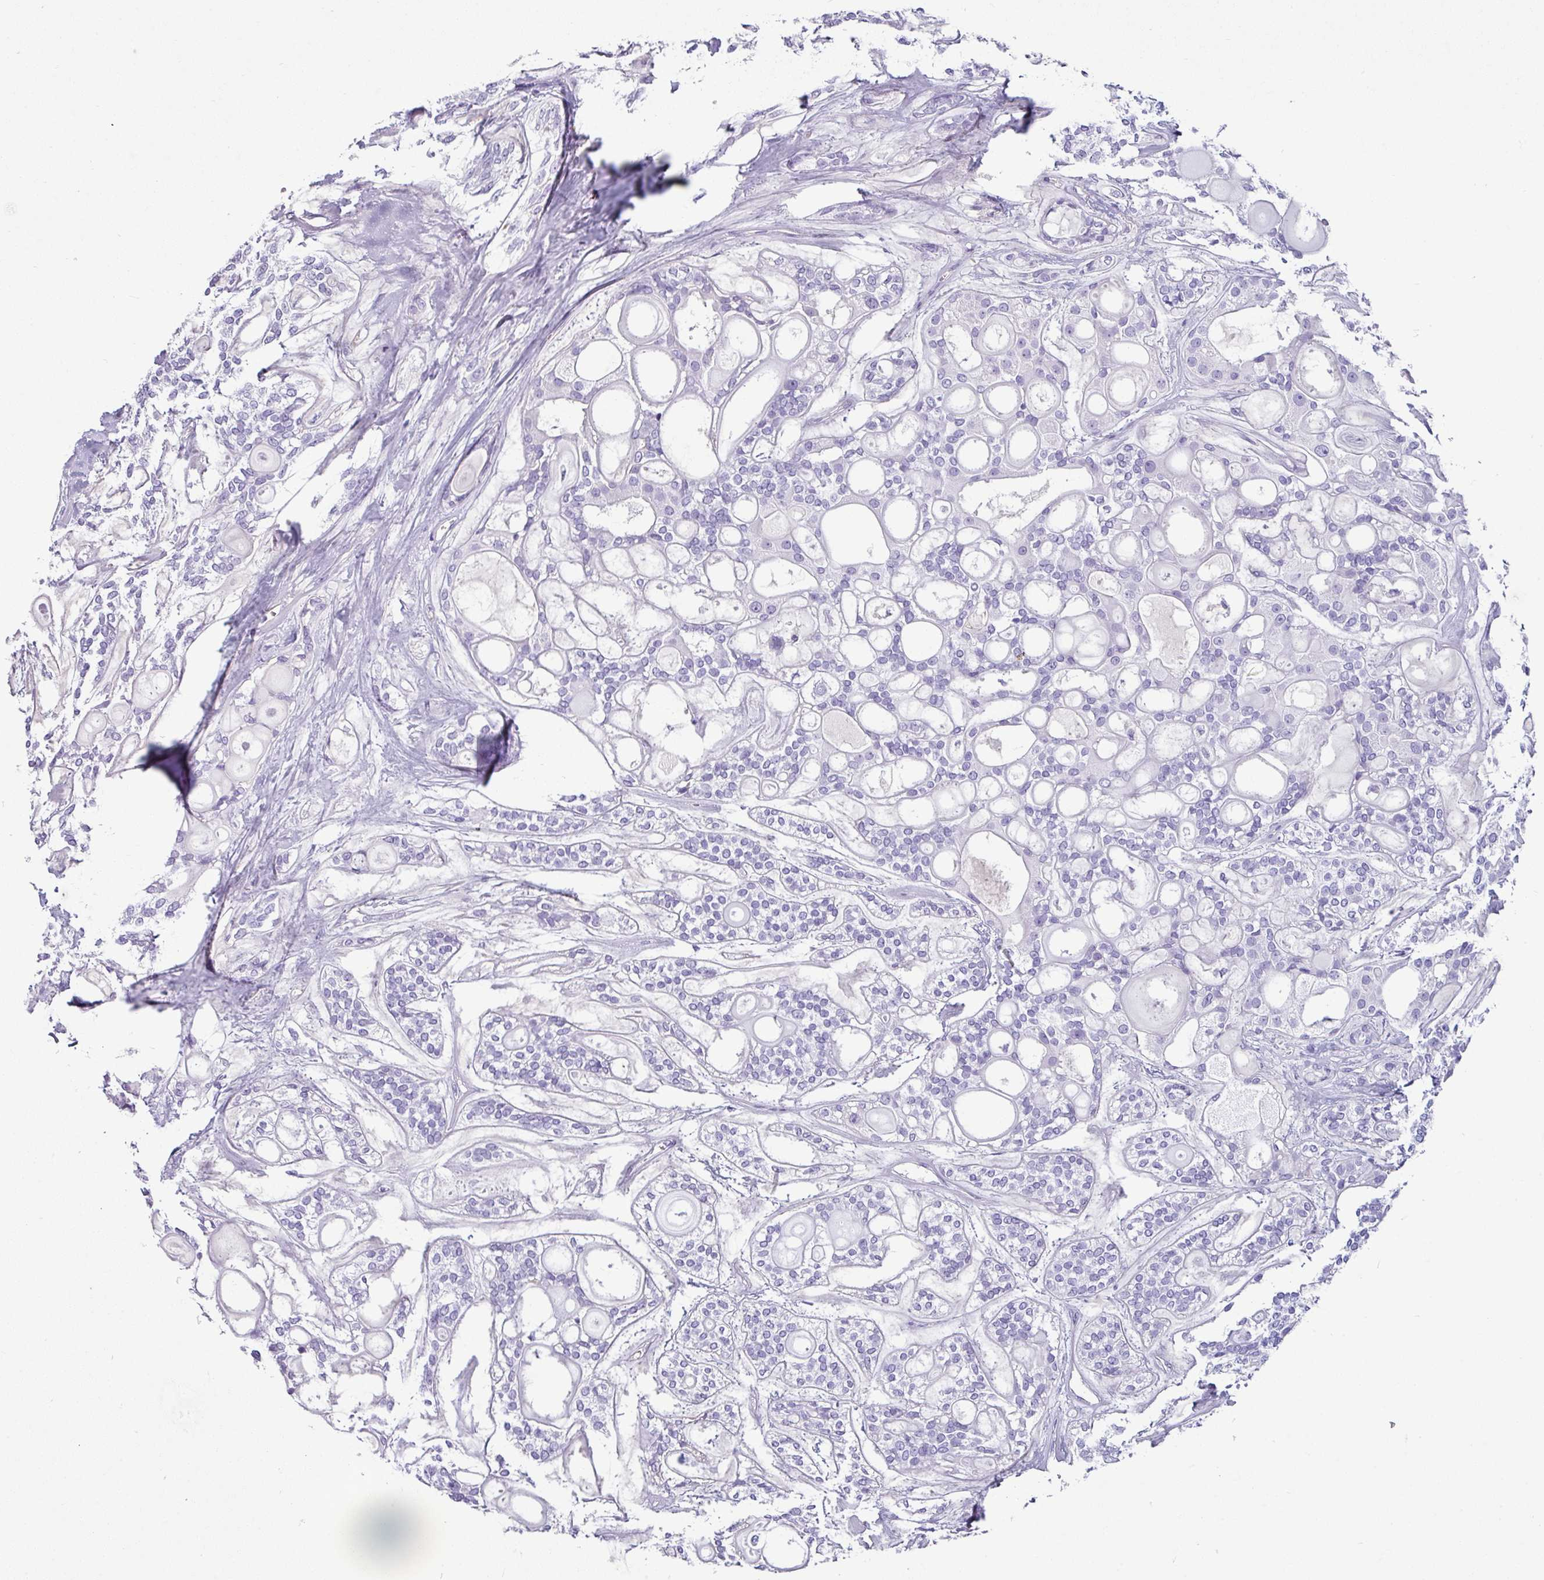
{"staining": {"intensity": "negative", "quantity": "none", "location": "none"}, "tissue": "head and neck cancer", "cell_type": "Tumor cells", "image_type": "cancer", "snomed": [{"axis": "morphology", "description": "Adenocarcinoma, NOS"}, {"axis": "topography", "description": "Head-Neck"}], "caption": "Head and neck cancer (adenocarcinoma) stained for a protein using immunohistochemistry (IHC) exhibits no positivity tumor cells.", "gene": "VCX2", "patient": {"sex": "male", "age": 66}}